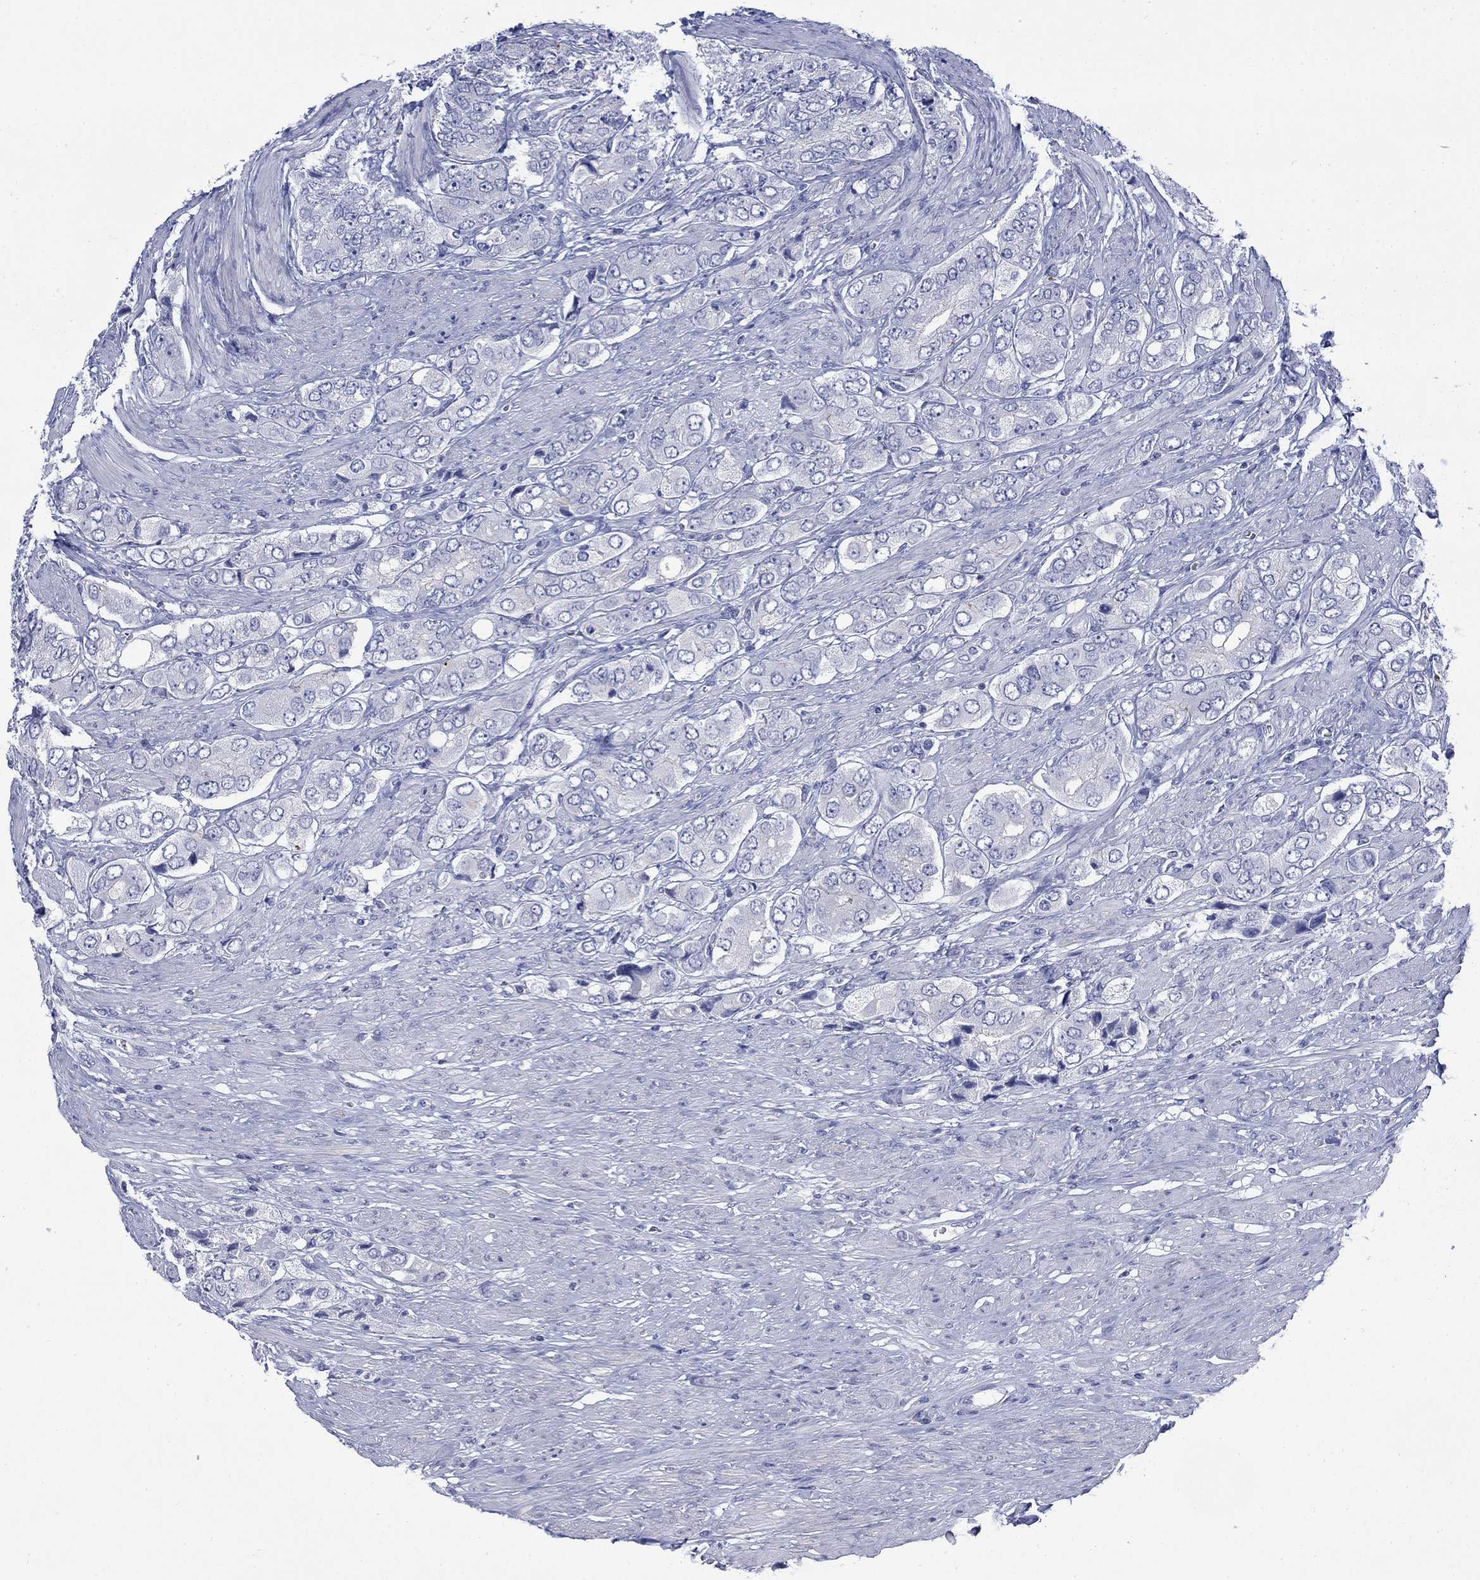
{"staining": {"intensity": "negative", "quantity": "none", "location": "none"}, "tissue": "prostate cancer", "cell_type": "Tumor cells", "image_type": "cancer", "snomed": [{"axis": "morphology", "description": "Adenocarcinoma, Low grade"}, {"axis": "topography", "description": "Prostate"}], "caption": "Tumor cells show no significant expression in low-grade adenocarcinoma (prostate). The staining is performed using DAB brown chromogen with nuclei counter-stained in using hematoxylin.", "gene": "IGF2BP3", "patient": {"sex": "male", "age": 69}}